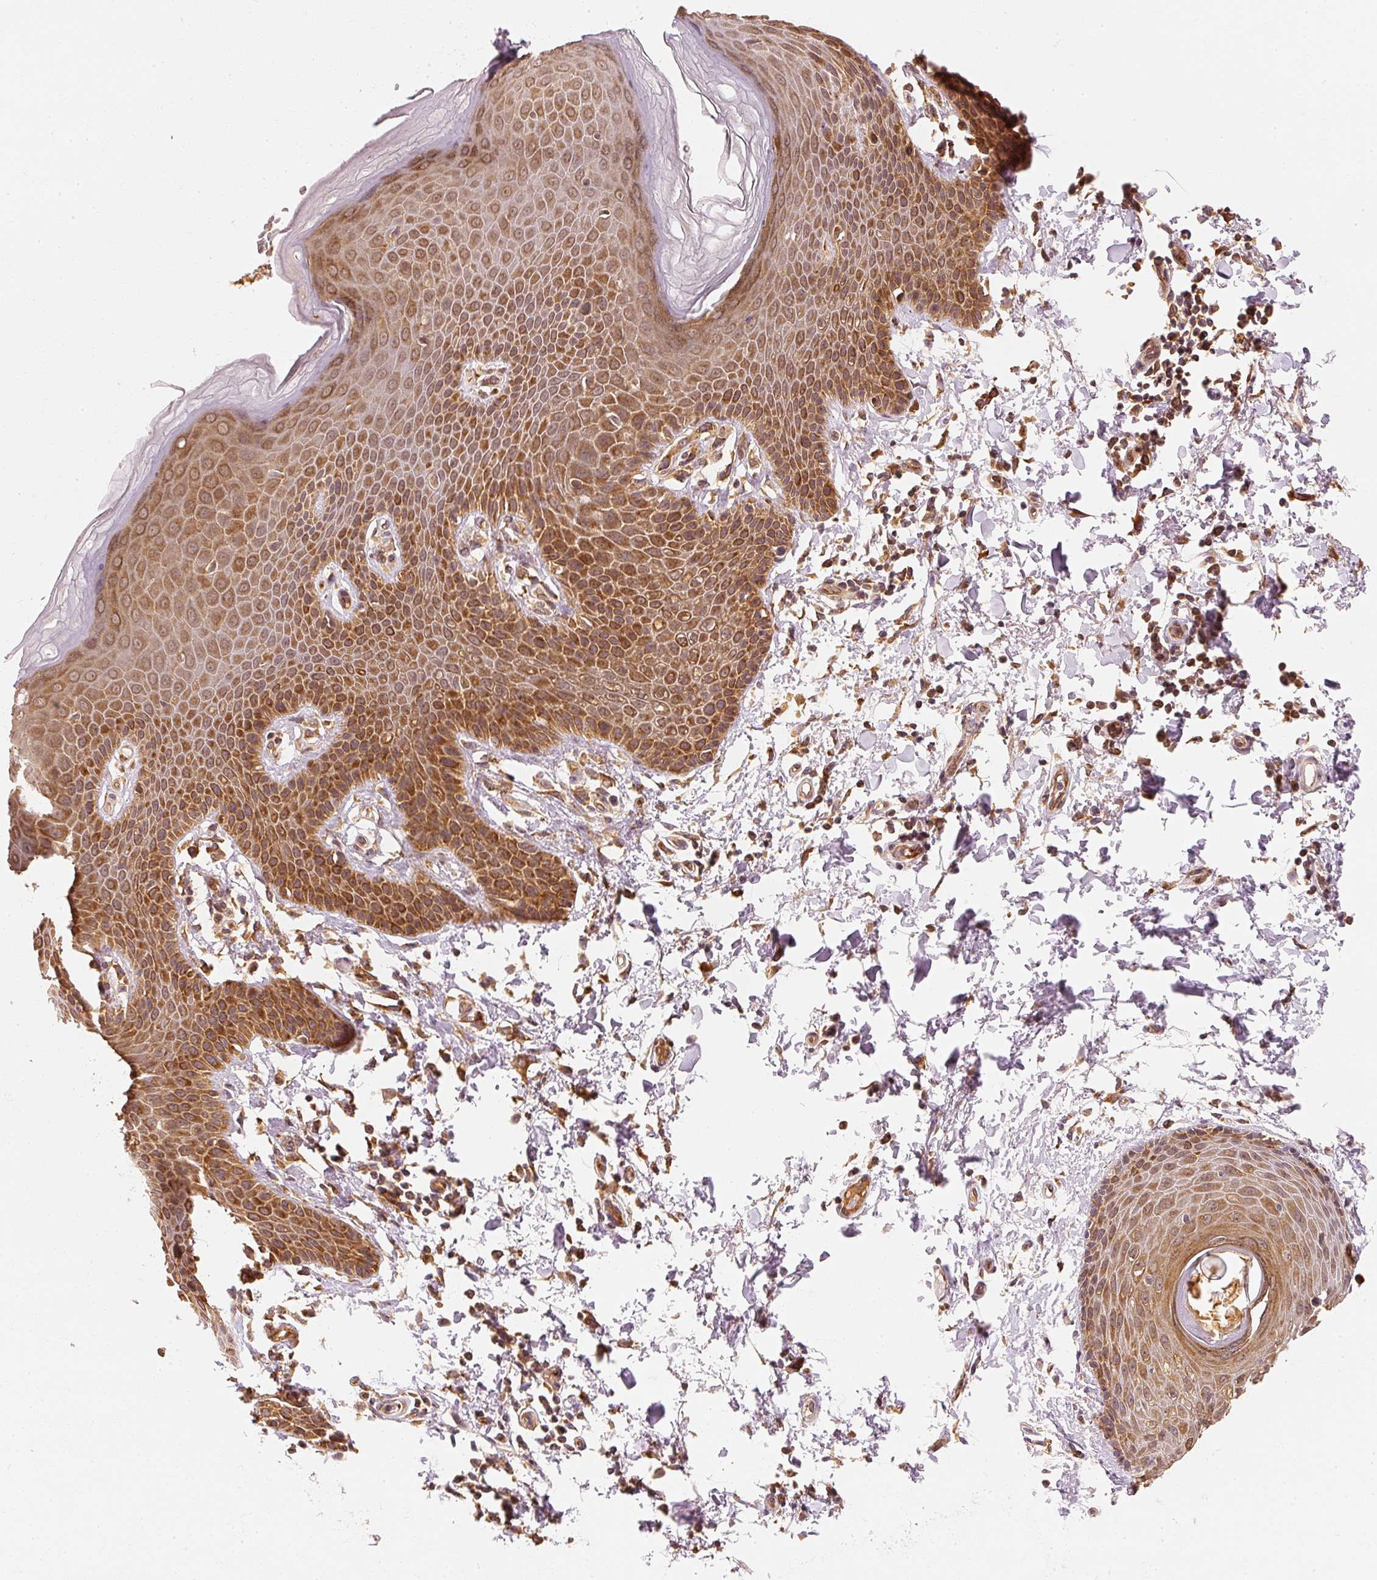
{"staining": {"intensity": "strong", "quantity": ">75%", "location": "cytoplasmic/membranous"}, "tissue": "skin", "cell_type": "Epidermal cells", "image_type": "normal", "snomed": [{"axis": "morphology", "description": "Normal tissue, NOS"}, {"axis": "topography", "description": "Peripheral nerve tissue"}], "caption": "The histopathology image reveals staining of normal skin, revealing strong cytoplasmic/membranous protein positivity (brown color) within epidermal cells. (Stains: DAB in brown, nuclei in blue, Microscopy: brightfield microscopy at high magnification).", "gene": "EEF1A1", "patient": {"sex": "male", "age": 51}}